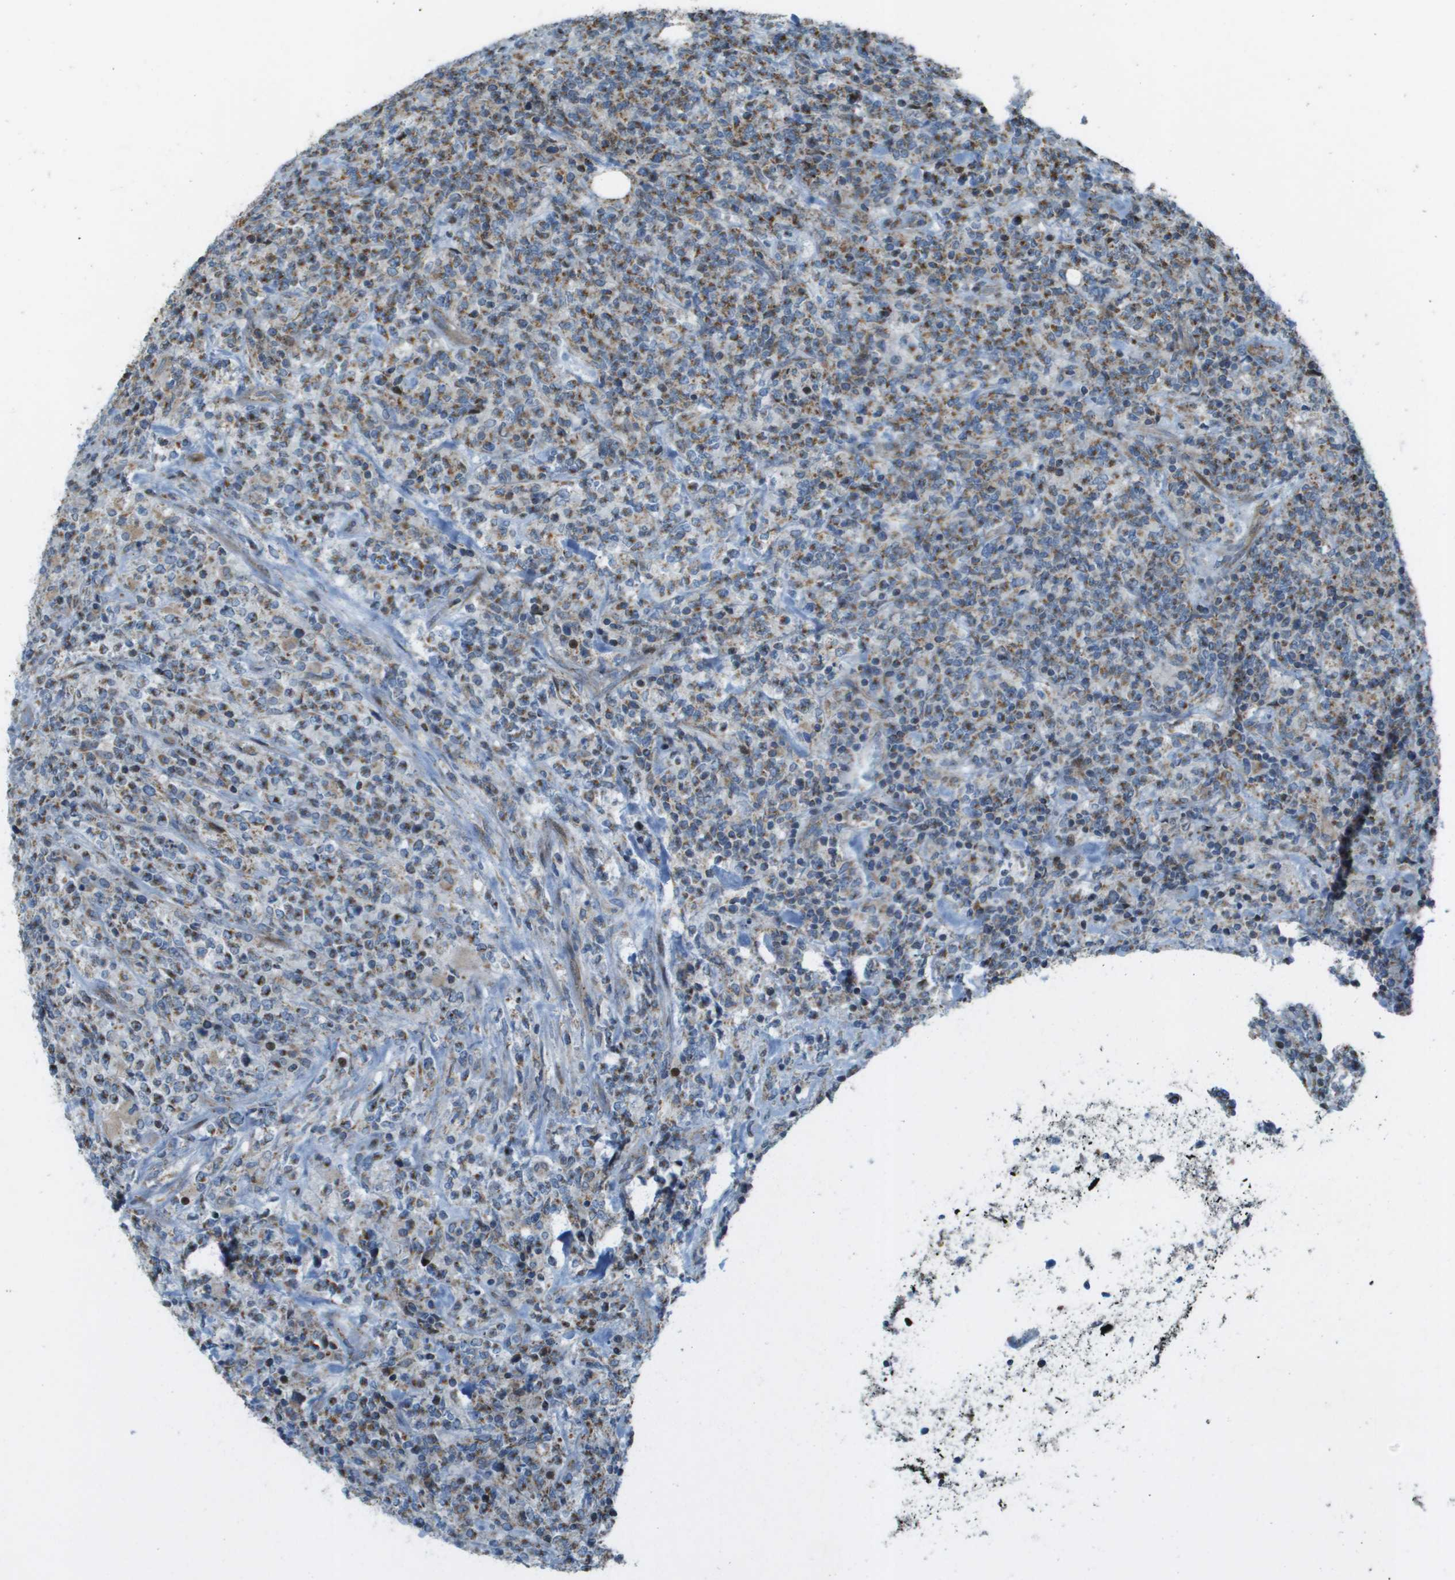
{"staining": {"intensity": "moderate", "quantity": "25%-75%", "location": "cytoplasmic/membranous"}, "tissue": "lymphoma", "cell_type": "Tumor cells", "image_type": "cancer", "snomed": [{"axis": "morphology", "description": "Malignant lymphoma, non-Hodgkin's type, High grade"}, {"axis": "topography", "description": "Soft tissue"}], "caption": "Protein staining reveals moderate cytoplasmic/membranous expression in about 25%-75% of tumor cells in lymphoma. (brown staining indicates protein expression, while blue staining denotes nuclei).", "gene": "MGAT3", "patient": {"sex": "male", "age": 18}}